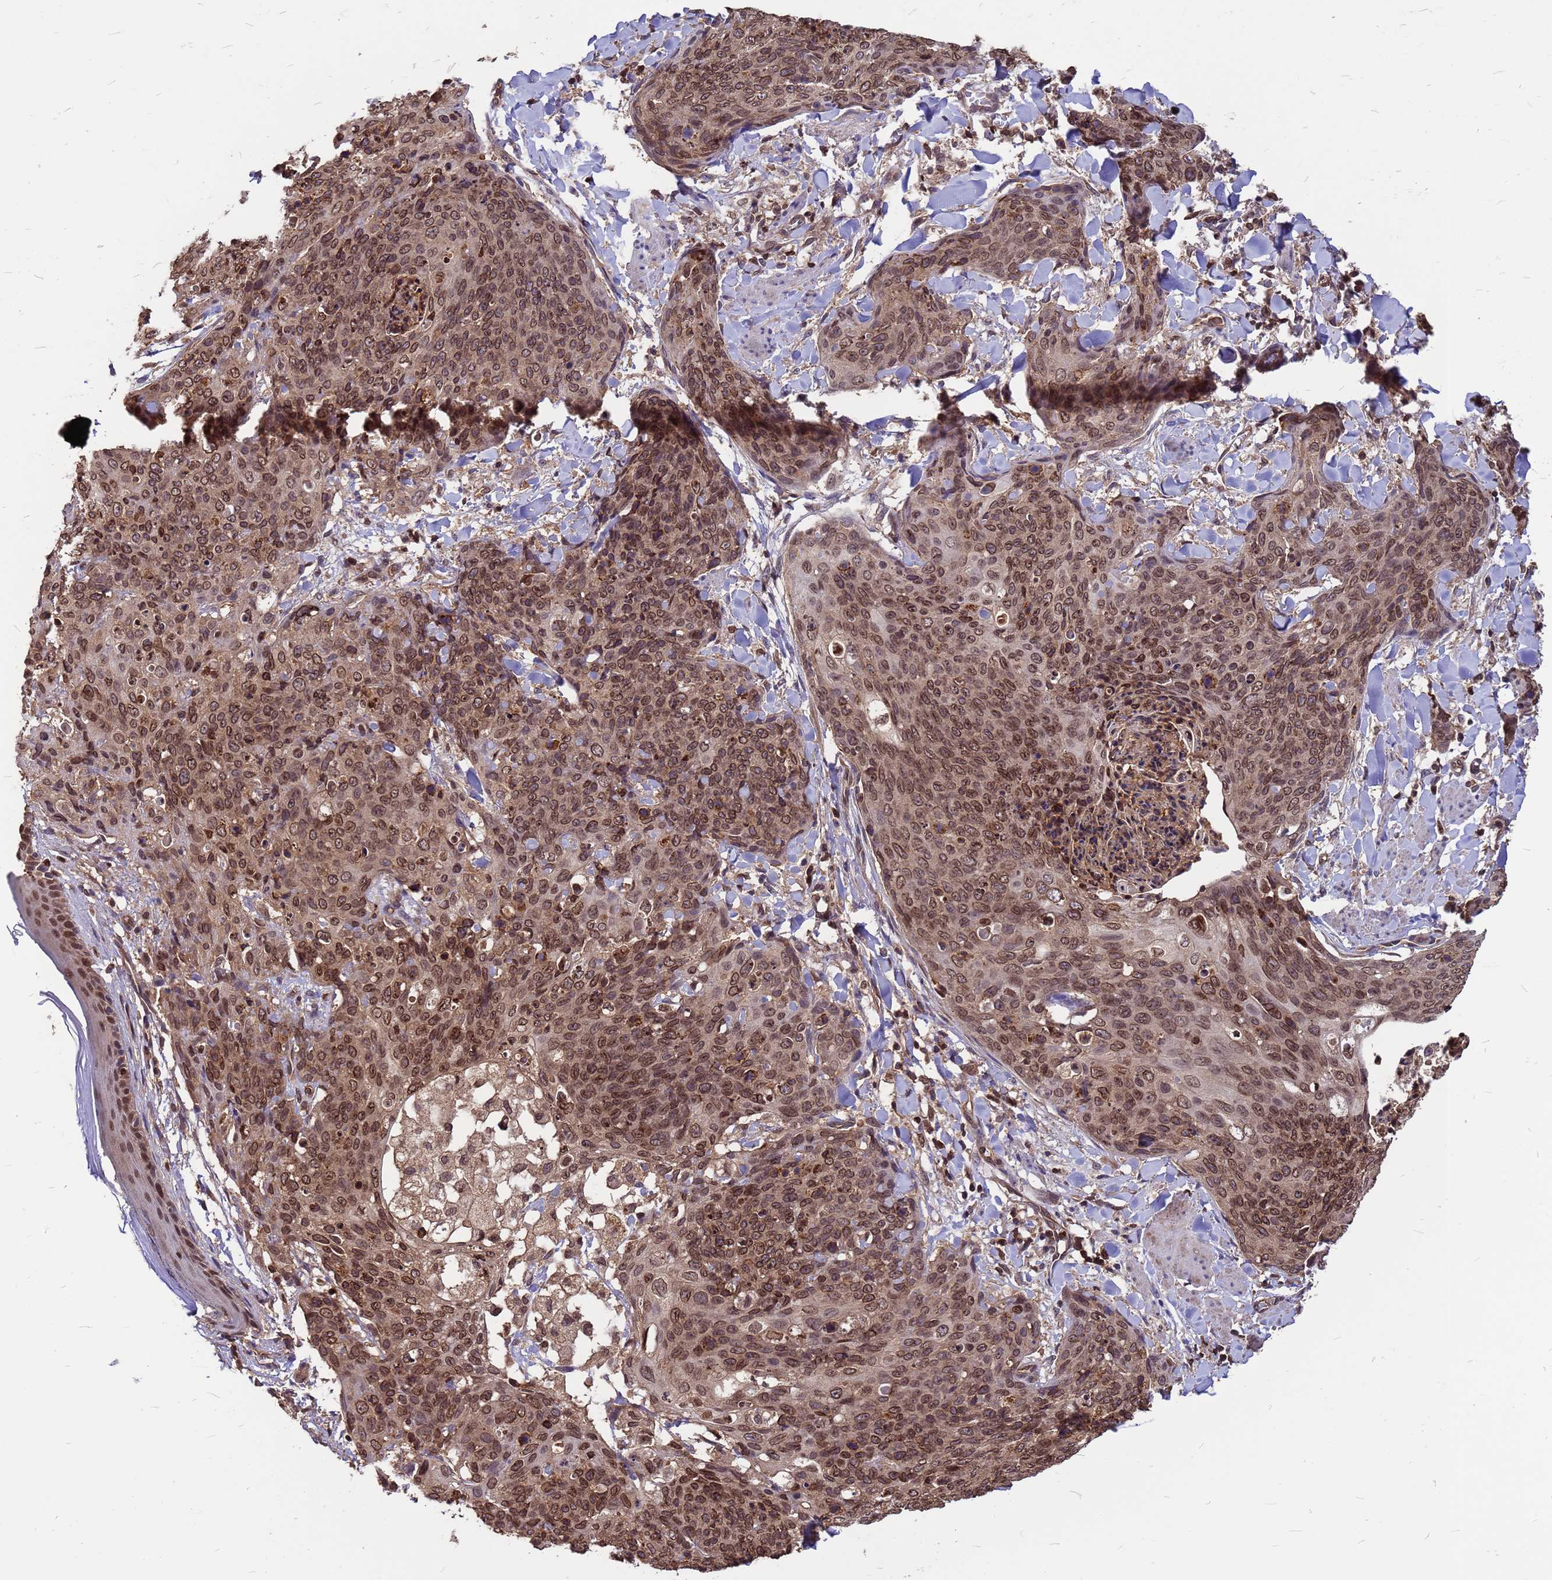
{"staining": {"intensity": "moderate", "quantity": ">75%", "location": "cytoplasmic/membranous,nuclear"}, "tissue": "skin cancer", "cell_type": "Tumor cells", "image_type": "cancer", "snomed": [{"axis": "morphology", "description": "Squamous cell carcinoma, NOS"}, {"axis": "topography", "description": "Skin"}, {"axis": "topography", "description": "Vulva"}], "caption": "Immunohistochemical staining of human skin cancer (squamous cell carcinoma) demonstrates medium levels of moderate cytoplasmic/membranous and nuclear positivity in approximately >75% of tumor cells.", "gene": "C1orf35", "patient": {"sex": "female", "age": 85}}